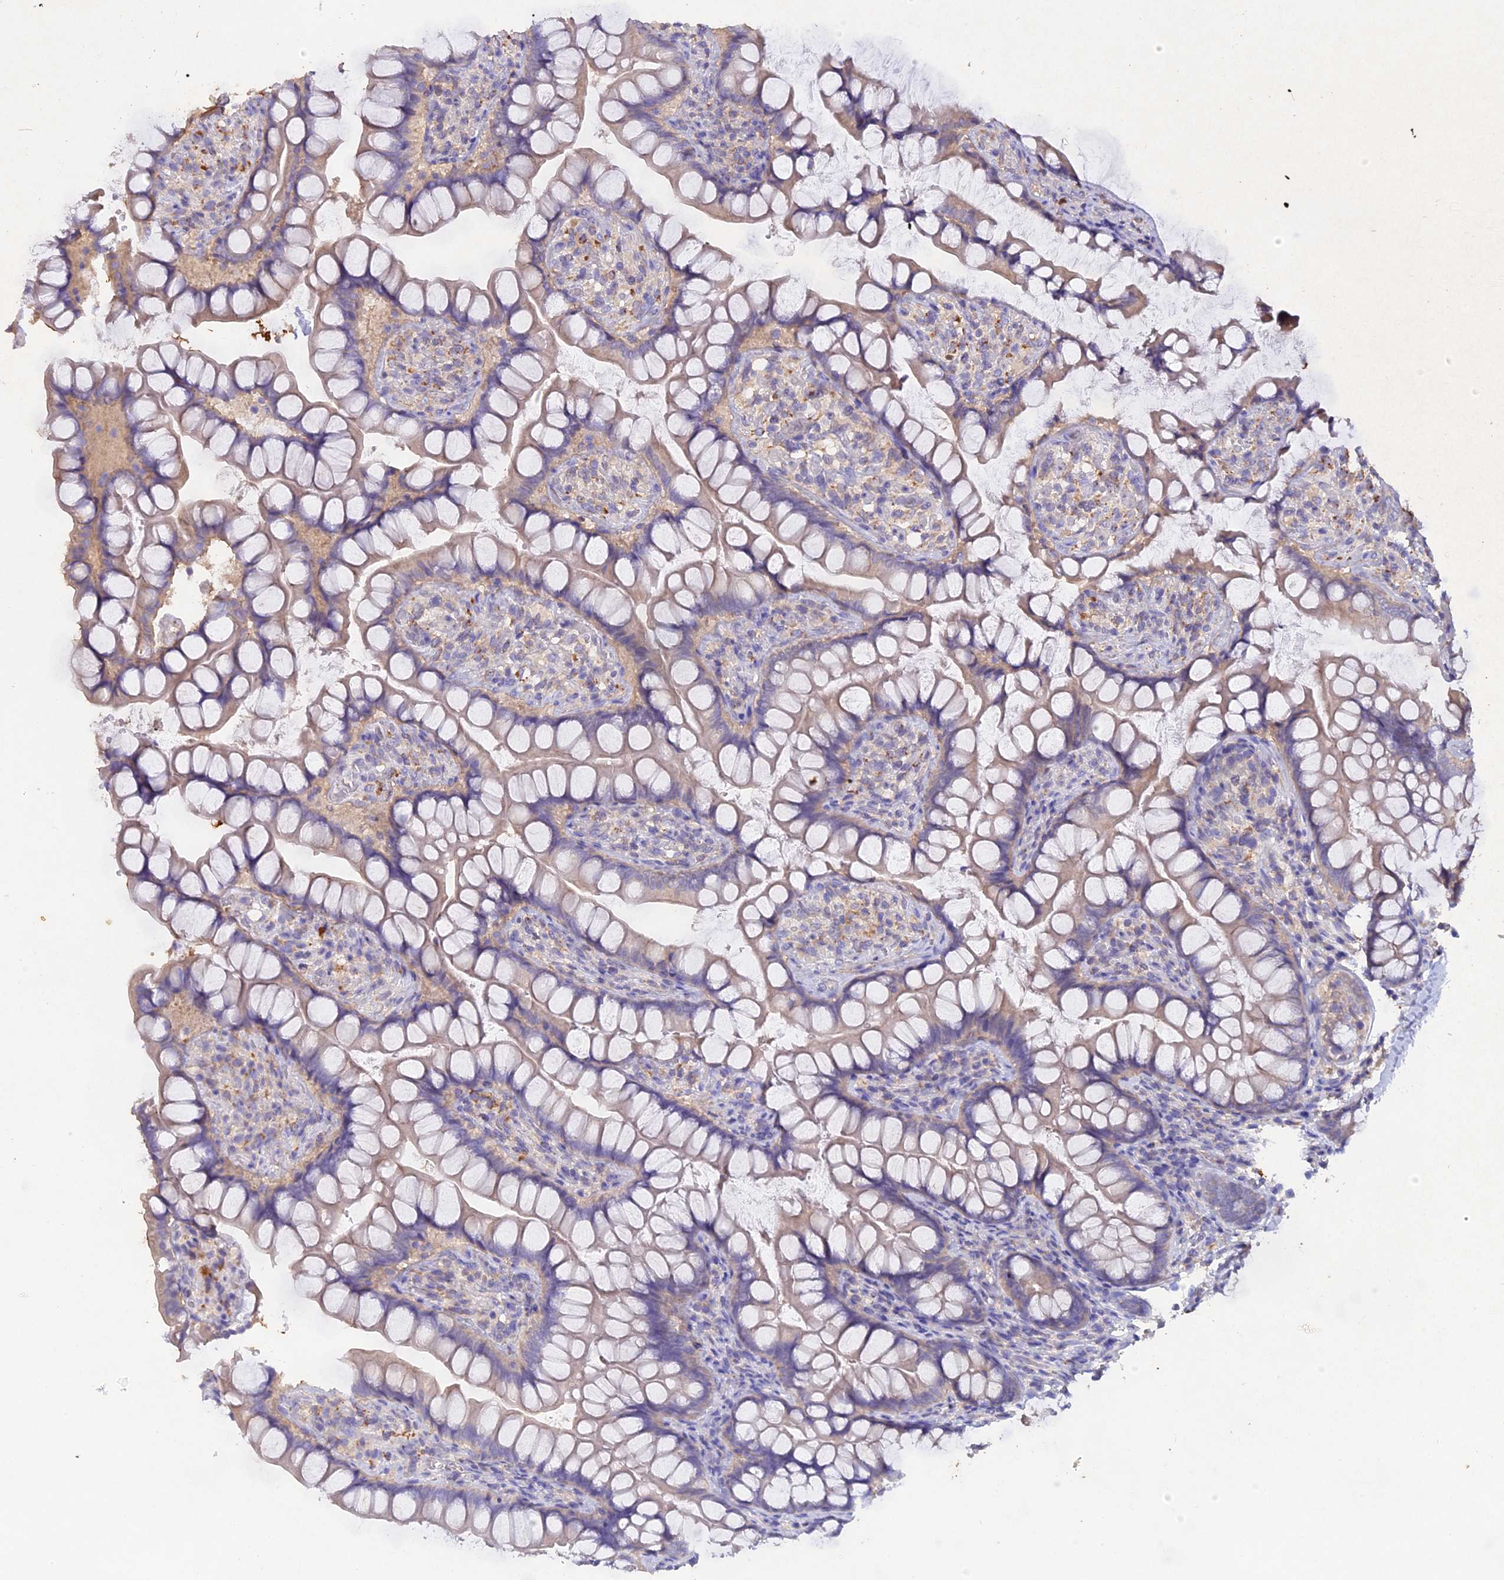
{"staining": {"intensity": "weak", "quantity": "25%-75%", "location": "cytoplasmic/membranous"}, "tissue": "small intestine", "cell_type": "Glandular cells", "image_type": "normal", "snomed": [{"axis": "morphology", "description": "Normal tissue, NOS"}, {"axis": "topography", "description": "Small intestine"}], "caption": "This is an image of IHC staining of unremarkable small intestine, which shows weak staining in the cytoplasmic/membranous of glandular cells.", "gene": "SLC26A4", "patient": {"sex": "male", "age": 70}}